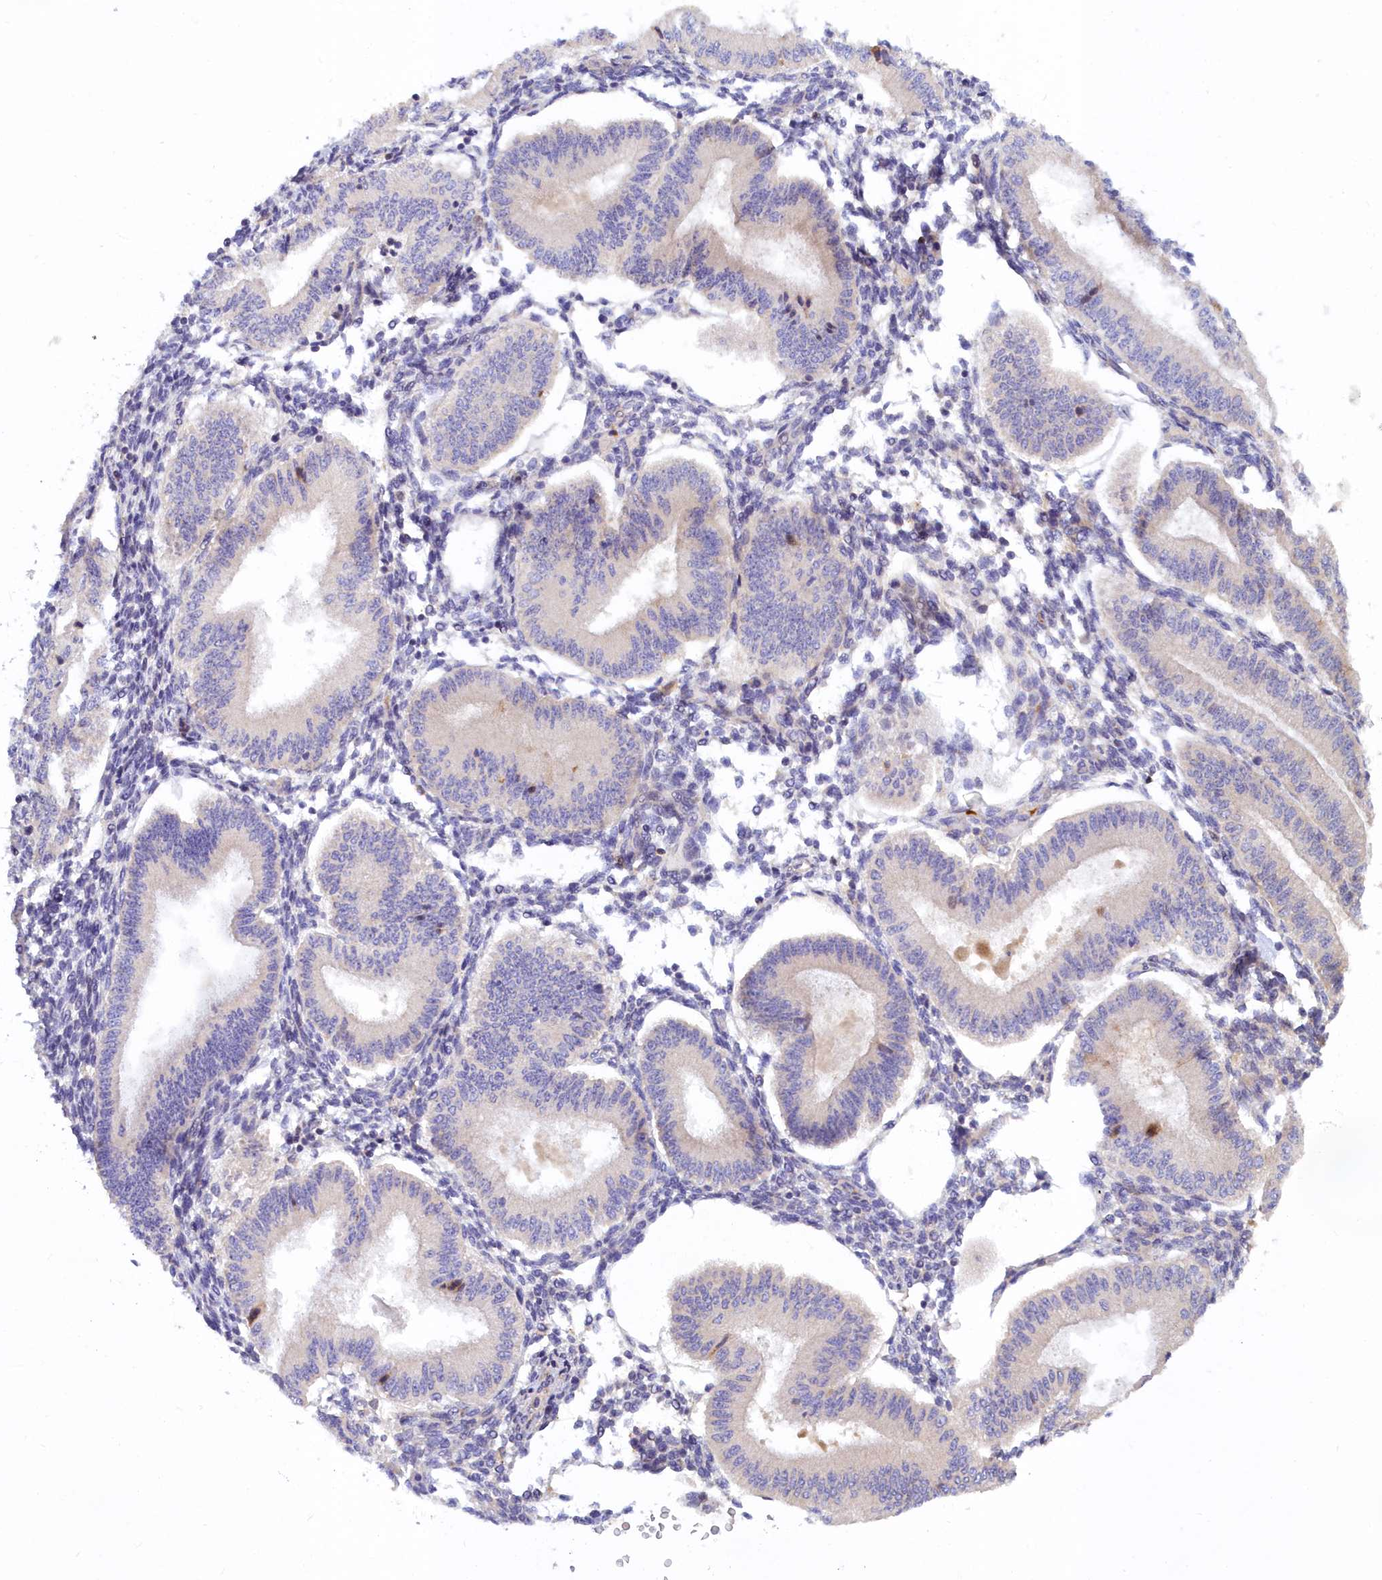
{"staining": {"intensity": "negative", "quantity": "none", "location": "none"}, "tissue": "endometrium", "cell_type": "Cells in endometrial stroma", "image_type": "normal", "snomed": [{"axis": "morphology", "description": "Normal tissue, NOS"}, {"axis": "topography", "description": "Endometrium"}], "caption": "A photomicrograph of human endometrium is negative for staining in cells in endometrial stroma. (DAB (3,3'-diaminobenzidine) immunohistochemistry (IHC) visualized using brightfield microscopy, high magnification).", "gene": "SPATA5L1", "patient": {"sex": "female", "age": 39}}